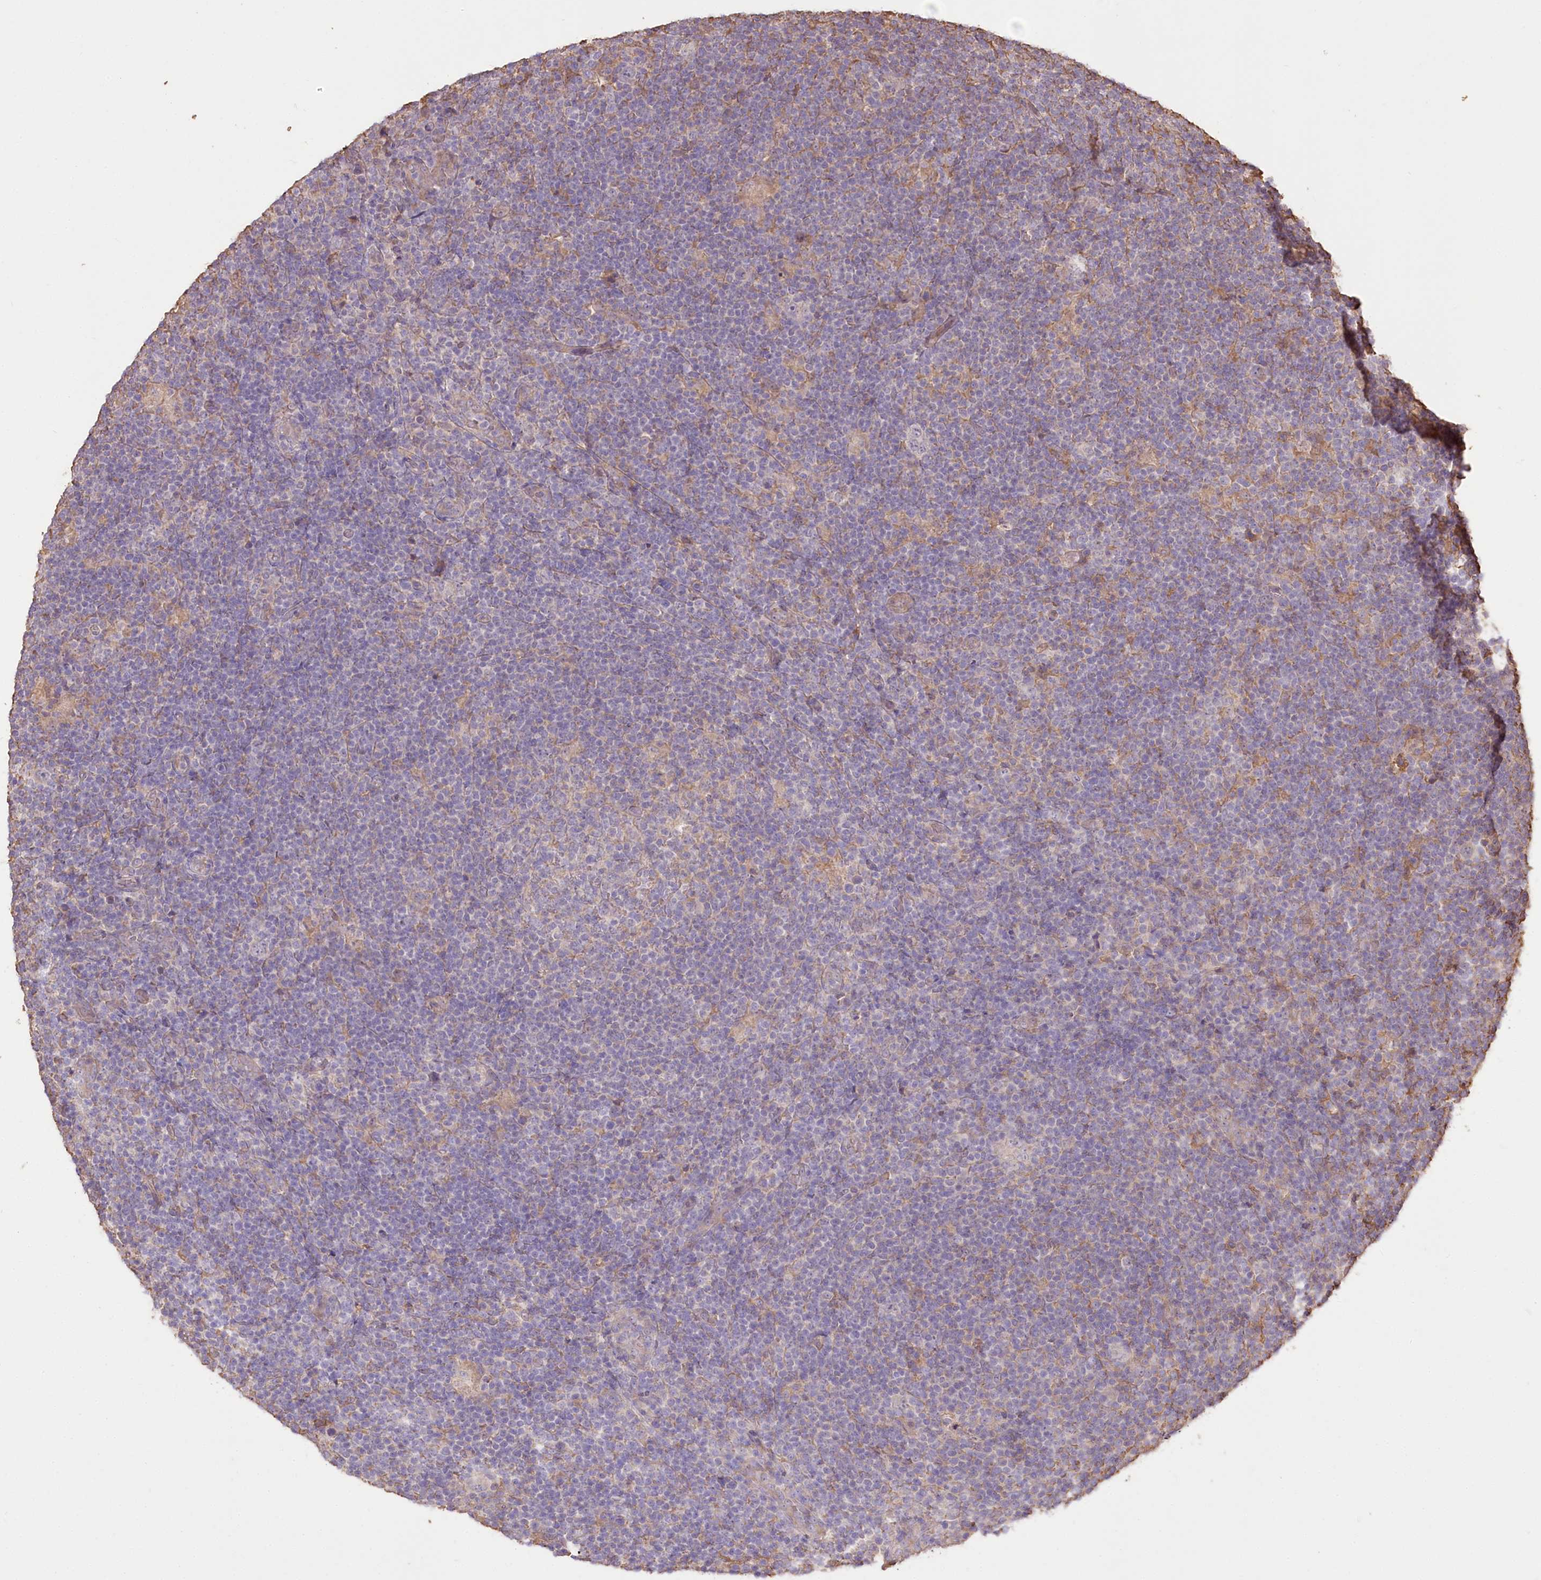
{"staining": {"intensity": "negative", "quantity": "none", "location": "none"}, "tissue": "lymphoma", "cell_type": "Tumor cells", "image_type": "cancer", "snomed": [{"axis": "morphology", "description": "Hodgkin's disease, NOS"}, {"axis": "topography", "description": "Lymph node"}], "caption": "Micrograph shows no significant protein expression in tumor cells of lymphoma.", "gene": "R3HDM2", "patient": {"sex": "female", "age": 57}}